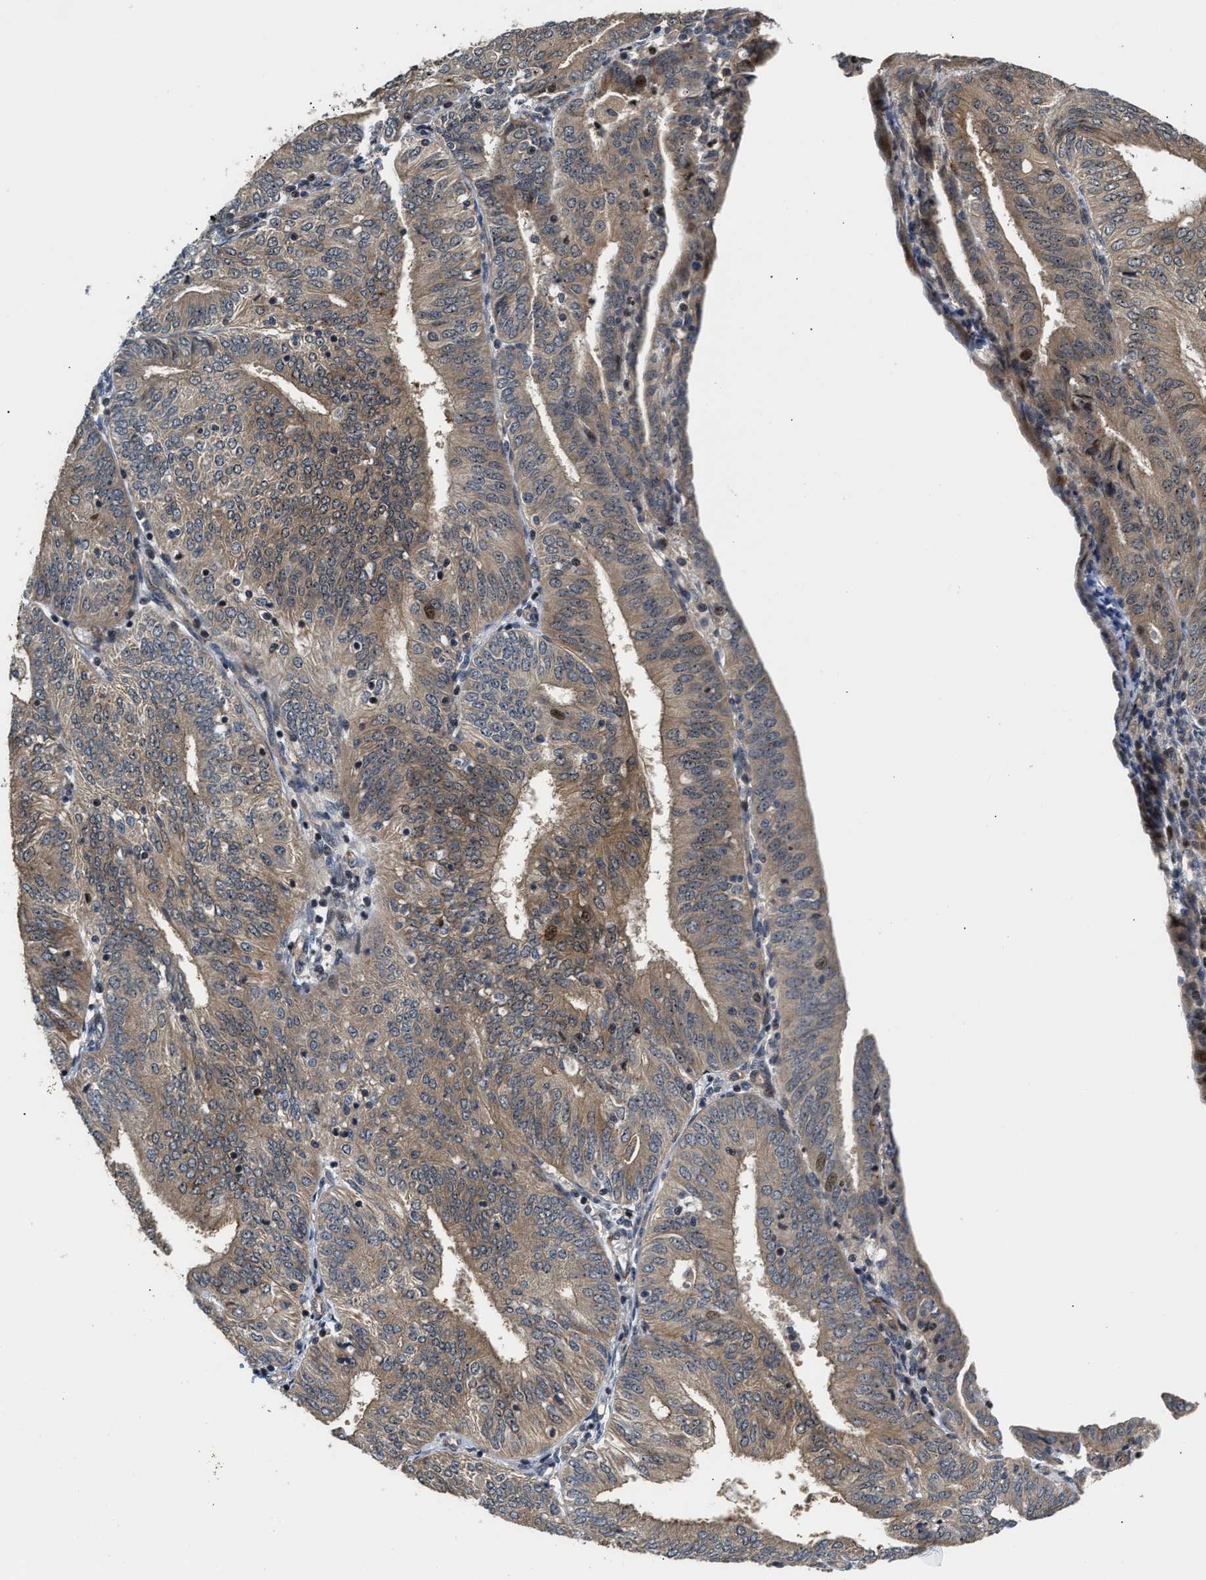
{"staining": {"intensity": "moderate", "quantity": ">75%", "location": "cytoplasmic/membranous"}, "tissue": "endometrial cancer", "cell_type": "Tumor cells", "image_type": "cancer", "snomed": [{"axis": "morphology", "description": "Adenocarcinoma, NOS"}, {"axis": "topography", "description": "Endometrium"}], "caption": "Endometrial cancer stained with immunohistochemistry (IHC) demonstrates moderate cytoplasmic/membranous expression in about >75% of tumor cells.", "gene": "ALDH3A2", "patient": {"sex": "female", "age": 58}}